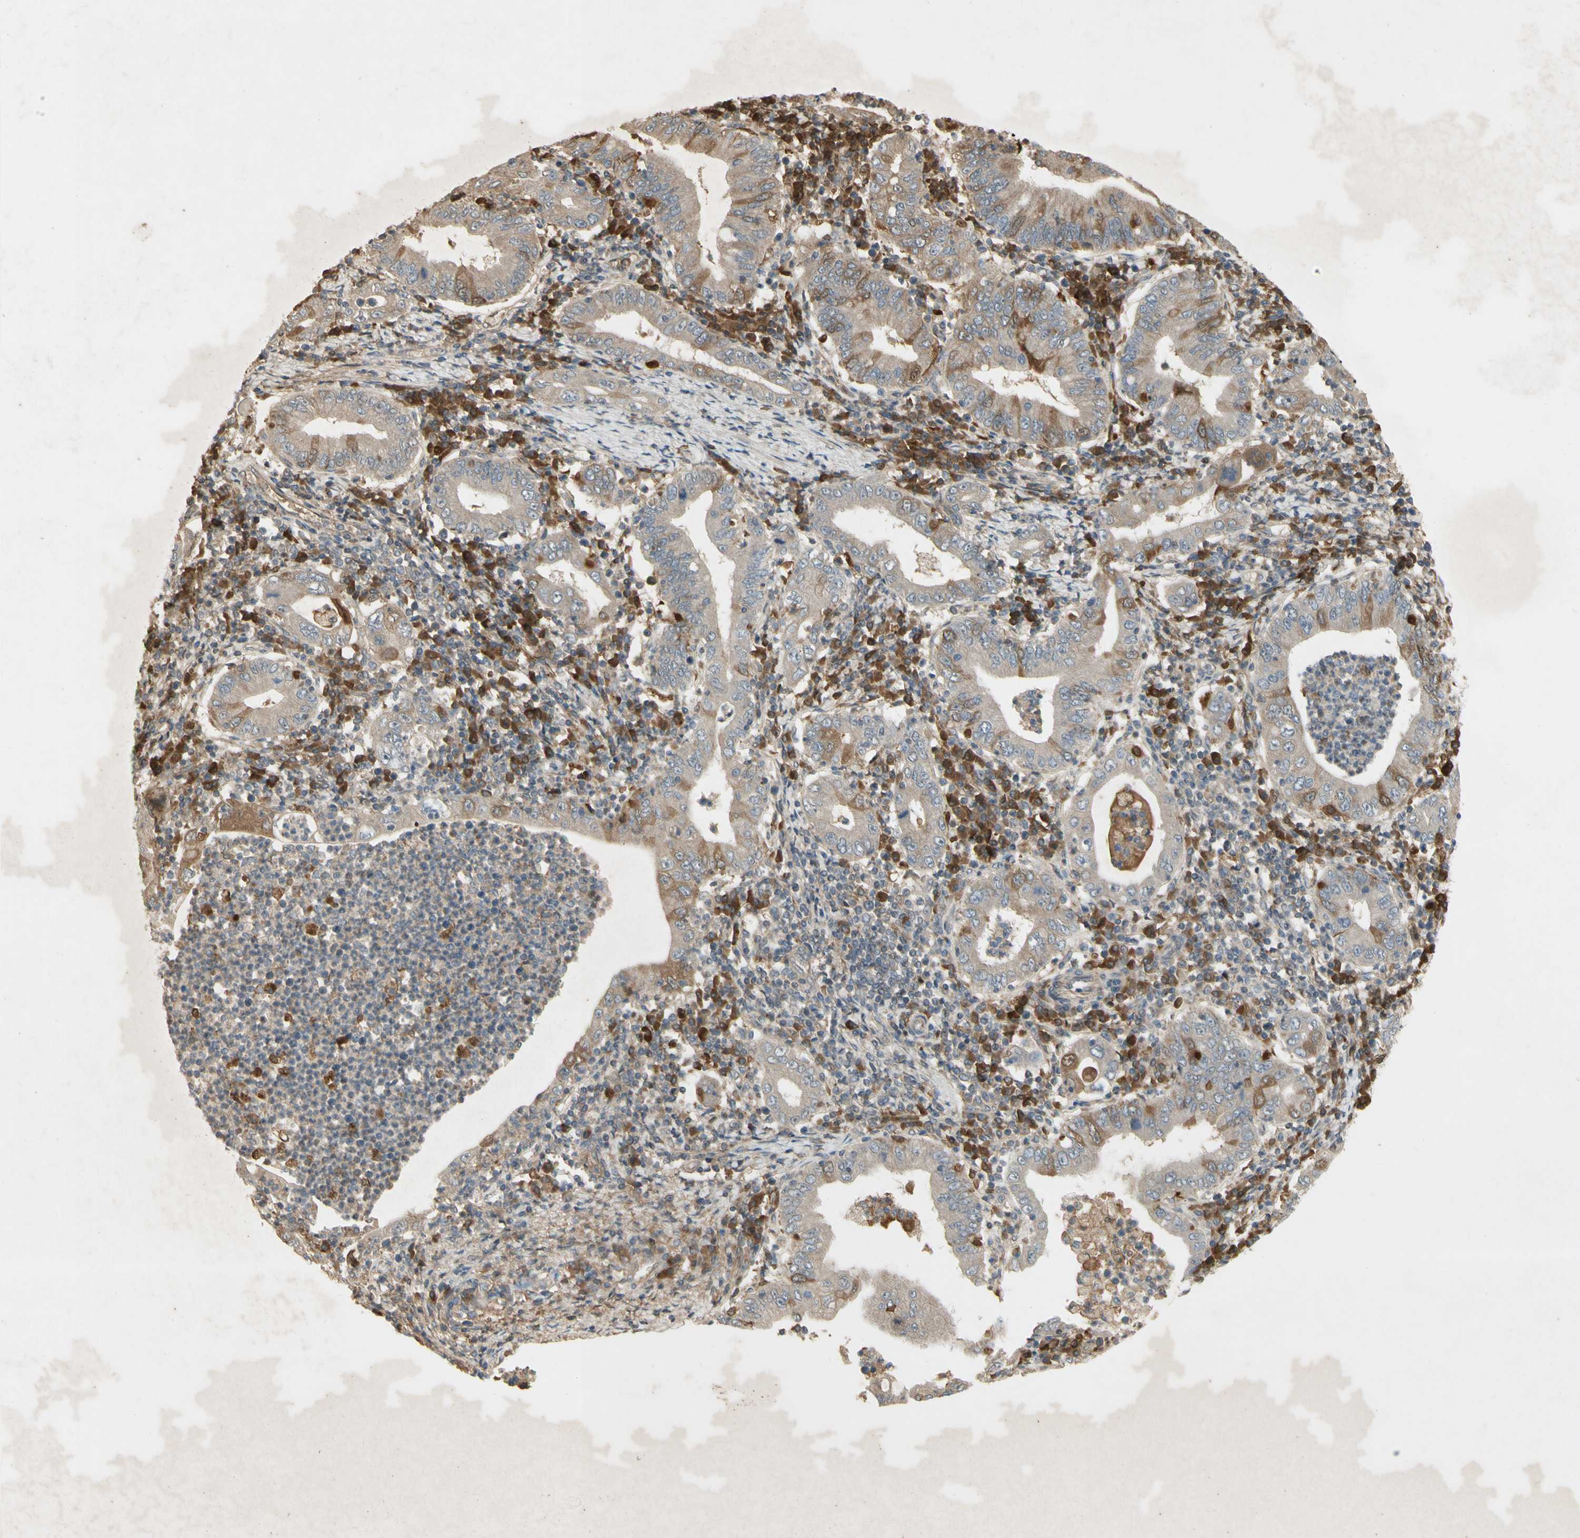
{"staining": {"intensity": "weak", "quantity": "<25%", "location": "cytoplasmic/membranous,nuclear"}, "tissue": "stomach cancer", "cell_type": "Tumor cells", "image_type": "cancer", "snomed": [{"axis": "morphology", "description": "Normal tissue, NOS"}, {"axis": "morphology", "description": "Adenocarcinoma, NOS"}, {"axis": "topography", "description": "Esophagus"}, {"axis": "topography", "description": "Stomach, upper"}, {"axis": "topography", "description": "Peripheral nerve tissue"}], "caption": "The micrograph exhibits no staining of tumor cells in stomach cancer (adenocarcinoma).", "gene": "NRG4", "patient": {"sex": "male", "age": 62}}